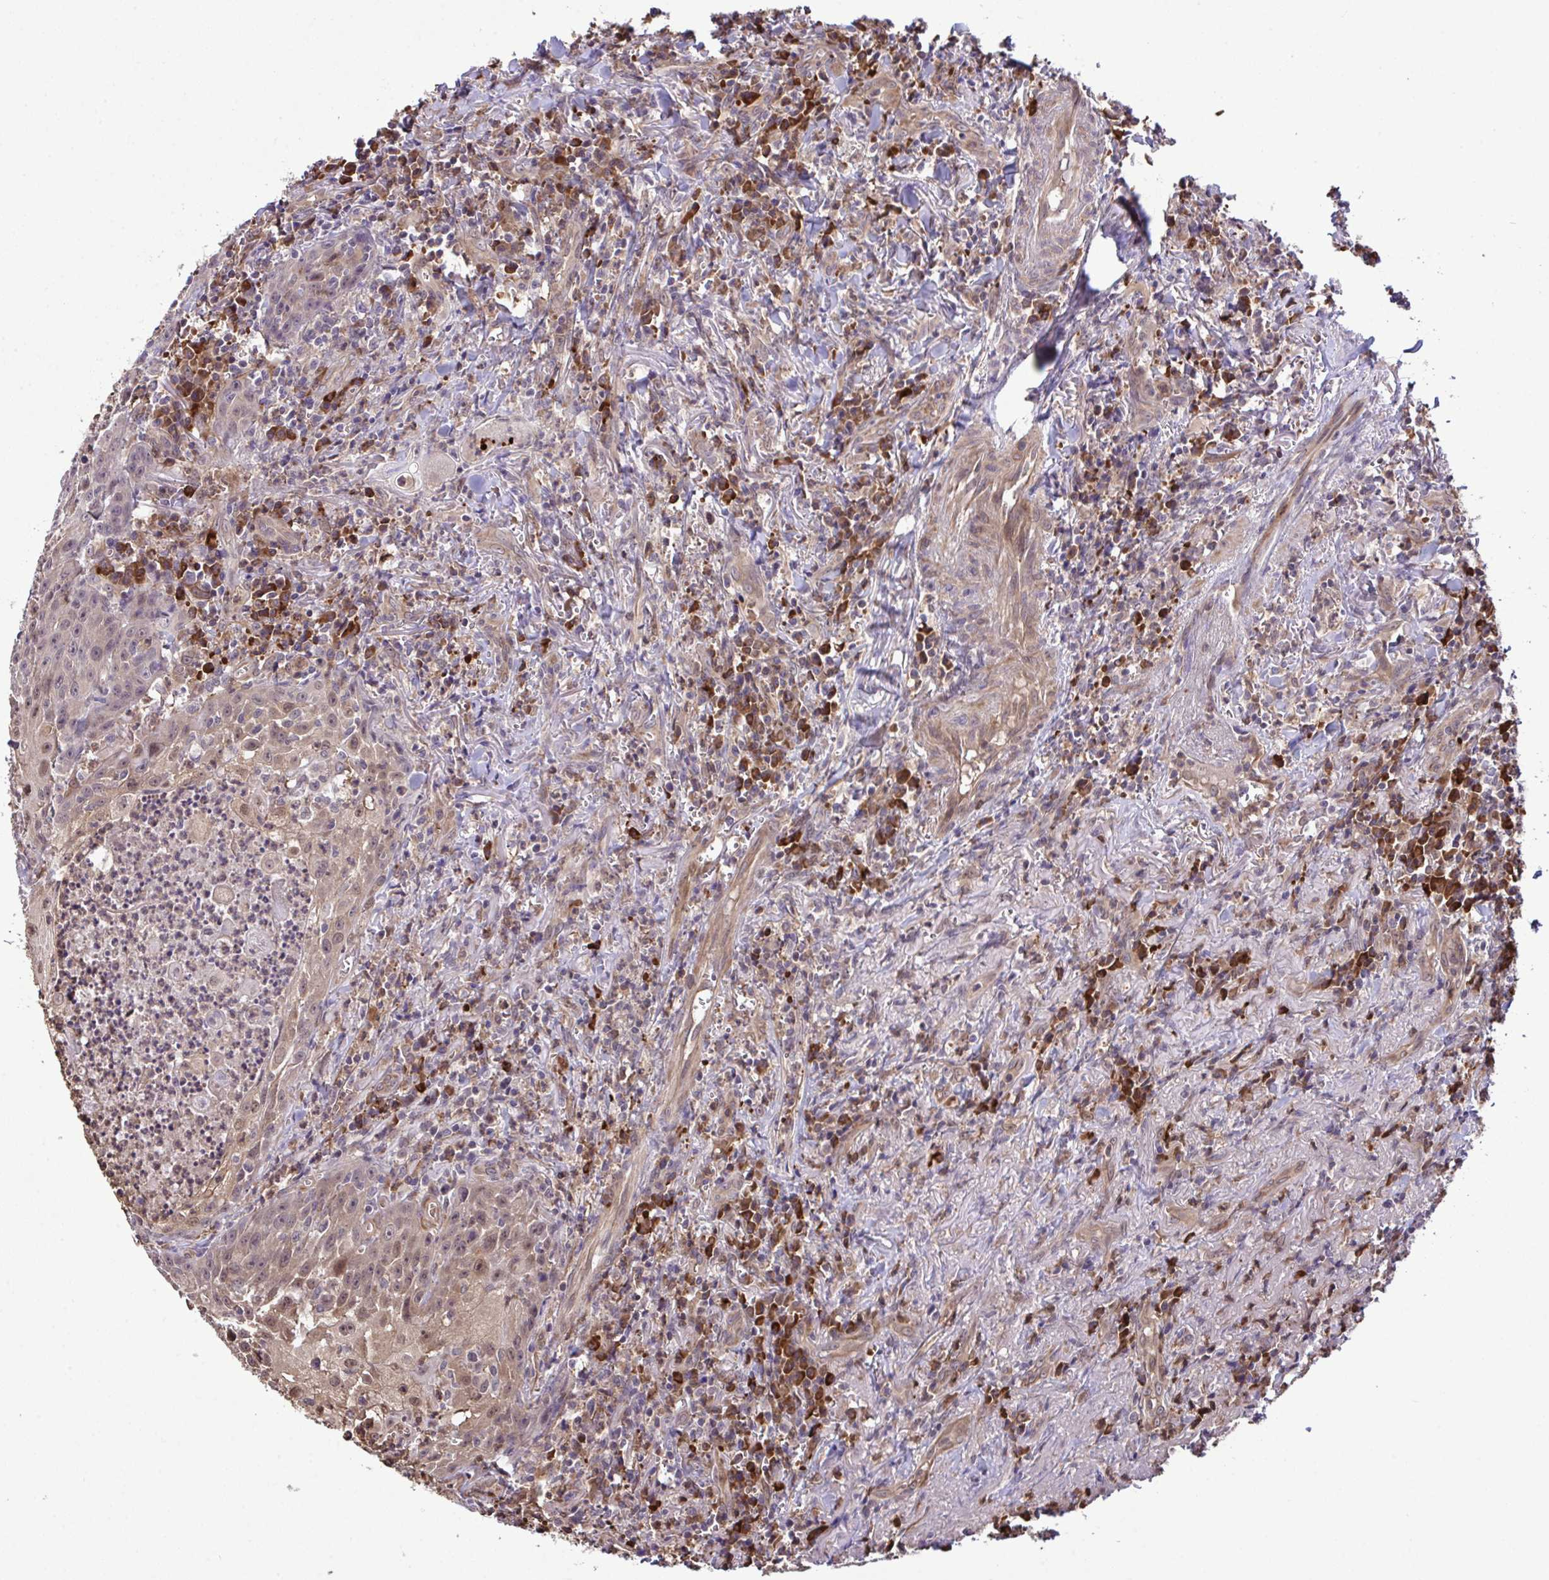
{"staining": {"intensity": "weak", "quantity": "25%-75%", "location": "cytoplasmic/membranous,nuclear"}, "tissue": "head and neck cancer", "cell_type": "Tumor cells", "image_type": "cancer", "snomed": [{"axis": "morphology", "description": "Normal tissue, NOS"}, {"axis": "morphology", "description": "Squamous cell carcinoma, NOS"}, {"axis": "topography", "description": "Oral tissue"}, {"axis": "topography", "description": "Head-Neck"}], "caption": "IHC micrograph of head and neck squamous cell carcinoma stained for a protein (brown), which reveals low levels of weak cytoplasmic/membranous and nuclear staining in about 25%-75% of tumor cells.", "gene": "CMPK1", "patient": {"sex": "female", "age": 70}}